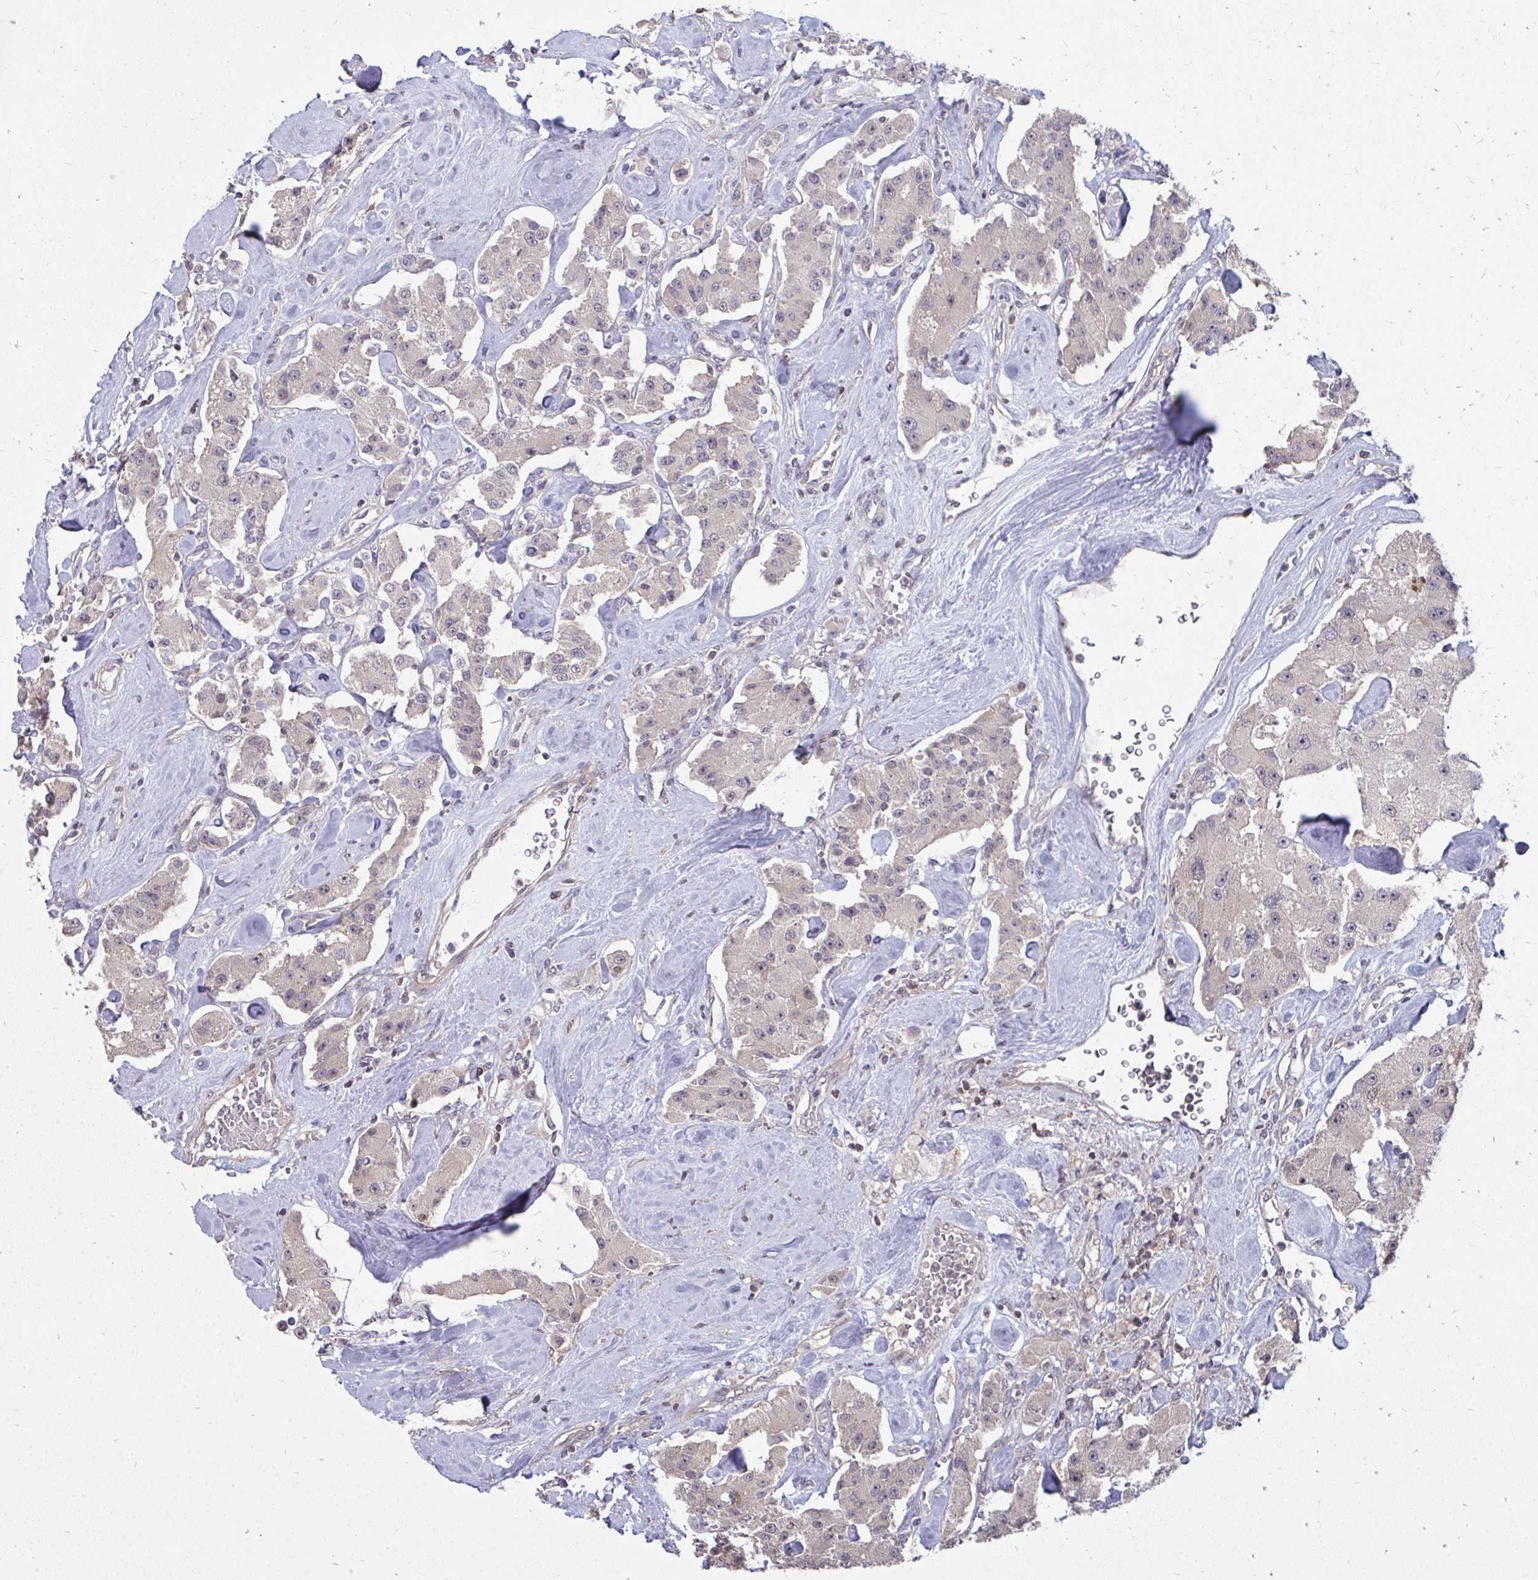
{"staining": {"intensity": "negative", "quantity": "none", "location": "none"}, "tissue": "carcinoid", "cell_type": "Tumor cells", "image_type": "cancer", "snomed": [{"axis": "morphology", "description": "Carcinoid, malignant, NOS"}, {"axis": "topography", "description": "Pancreas"}], "caption": "Immunohistochemical staining of human malignant carcinoid displays no significant positivity in tumor cells. (DAB immunohistochemistry with hematoxylin counter stain).", "gene": "DNAJA2", "patient": {"sex": "male", "age": 41}}